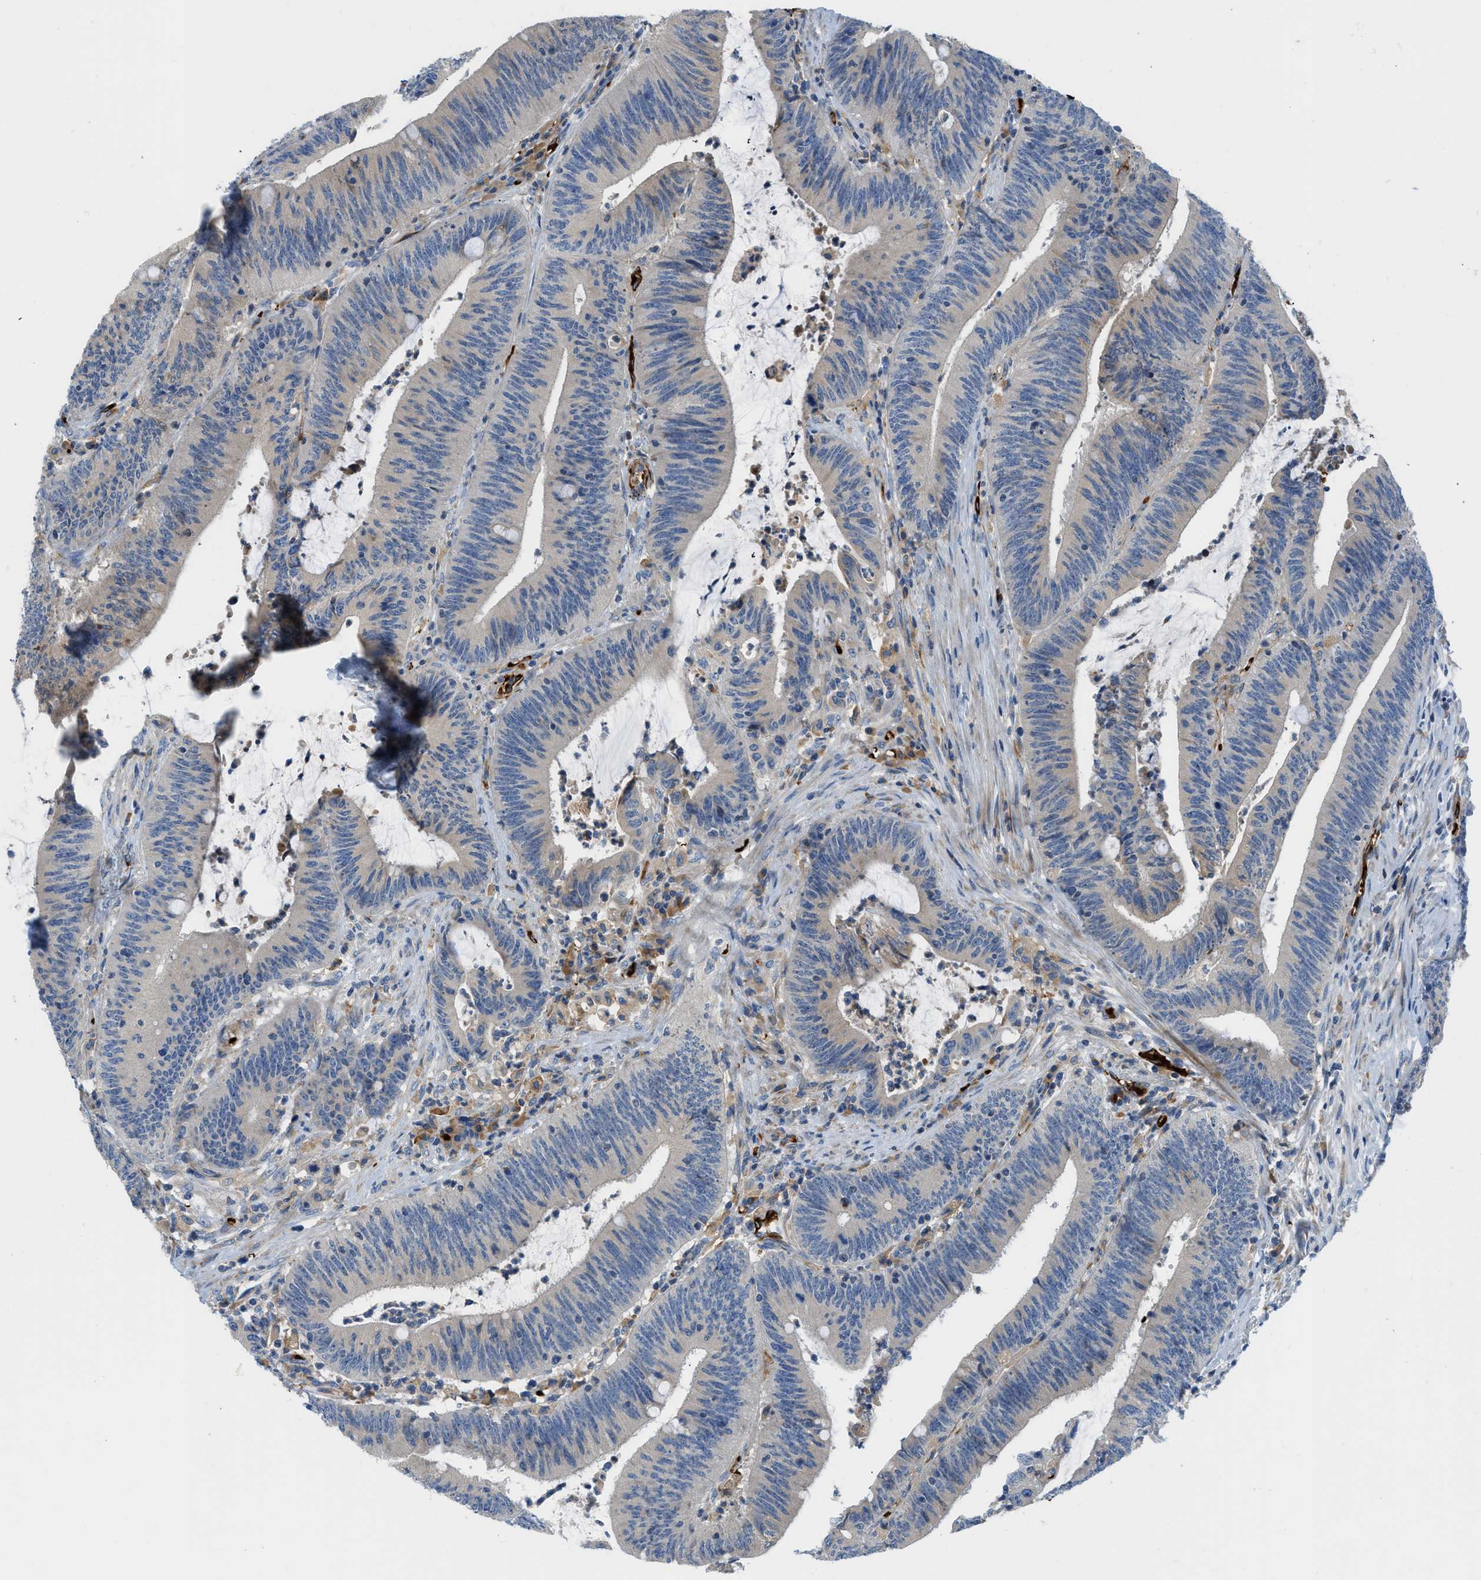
{"staining": {"intensity": "weak", "quantity": "<25%", "location": "cytoplasmic/membranous"}, "tissue": "colorectal cancer", "cell_type": "Tumor cells", "image_type": "cancer", "snomed": [{"axis": "morphology", "description": "Normal tissue, NOS"}, {"axis": "morphology", "description": "Adenocarcinoma, NOS"}, {"axis": "topography", "description": "Rectum"}], "caption": "Immunohistochemistry photomicrograph of human colorectal adenocarcinoma stained for a protein (brown), which displays no positivity in tumor cells. (DAB (3,3'-diaminobenzidine) IHC with hematoxylin counter stain).", "gene": "ZNF831", "patient": {"sex": "female", "age": 66}}